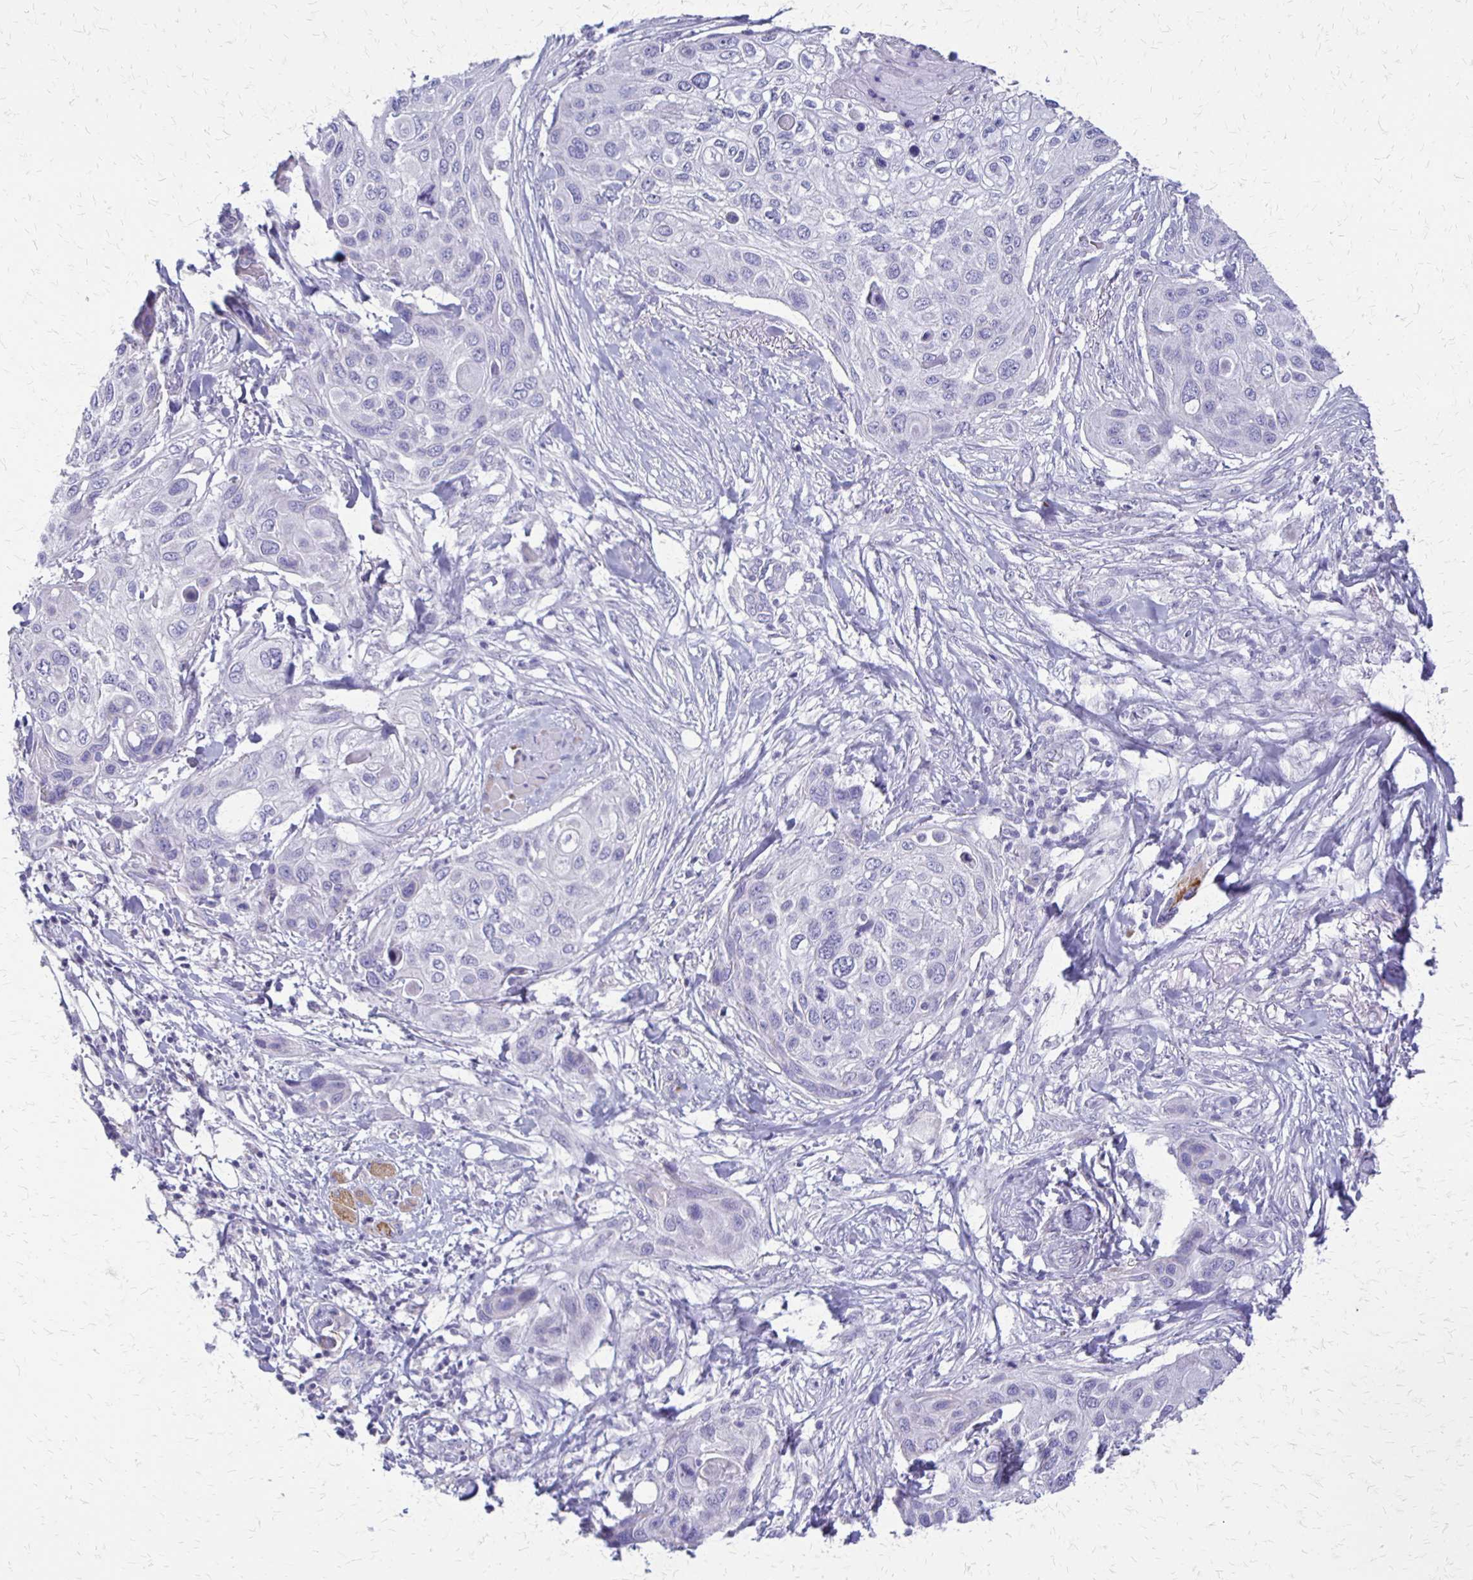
{"staining": {"intensity": "negative", "quantity": "none", "location": "none"}, "tissue": "skin cancer", "cell_type": "Tumor cells", "image_type": "cancer", "snomed": [{"axis": "morphology", "description": "Squamous cell carcinoma, NOS"}, {"axis": "topography", "description": "Skin"}], "caption": "Immunohistochemistry micrograph of neoplastic tissue: squamous cell carcinoma (skin) stained with DAB shows no significant protein staining in tumor cells.", "gene": "RHOC", "patient": {"sex": "female", "age": 87}}